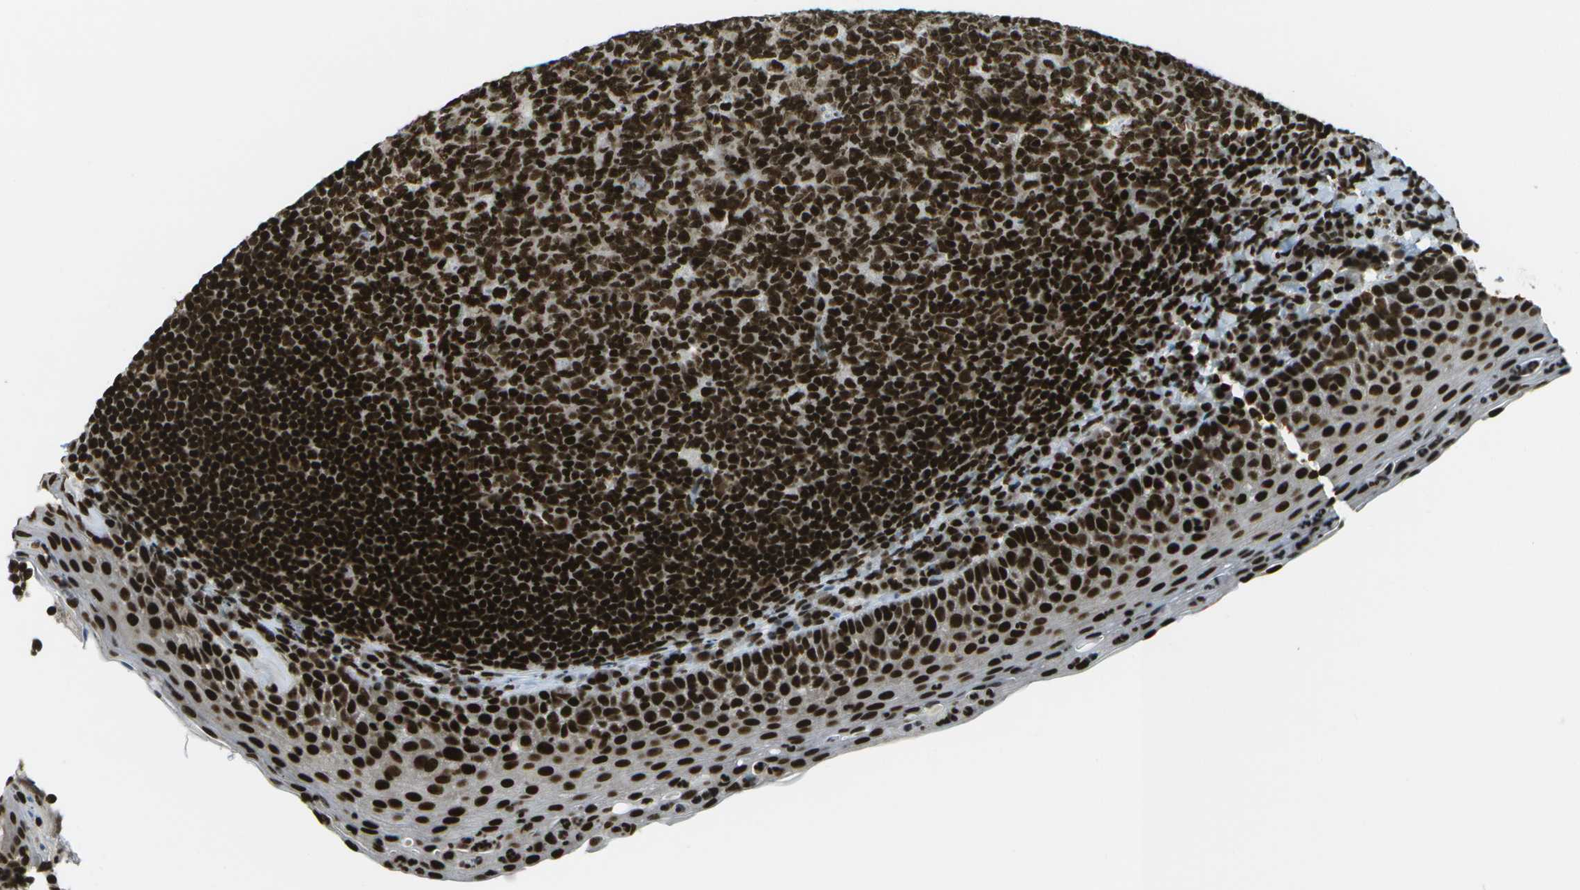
{"staining": {"intensity": "strong", "quantity": ">75%", "location": "nuclear"}, "tissue": "tonsil", "cell_type": "Germinal center cells", "image_type": "normal", "snomed": [{"axis": "morphology", "description": "Normal tissue, NOS"}, {"axis": "topography", "description": "Tonsil"}], "caption": "This micrograph shows normal tonsil stained with immunohistochemistry to label a protein in brown. The nuclear of germinal center cells show strong positivity for the protein. Nuclei are counter-stained blue.", "gene": "GLYR1", "patient": {"sex": "male", "age": 17}}